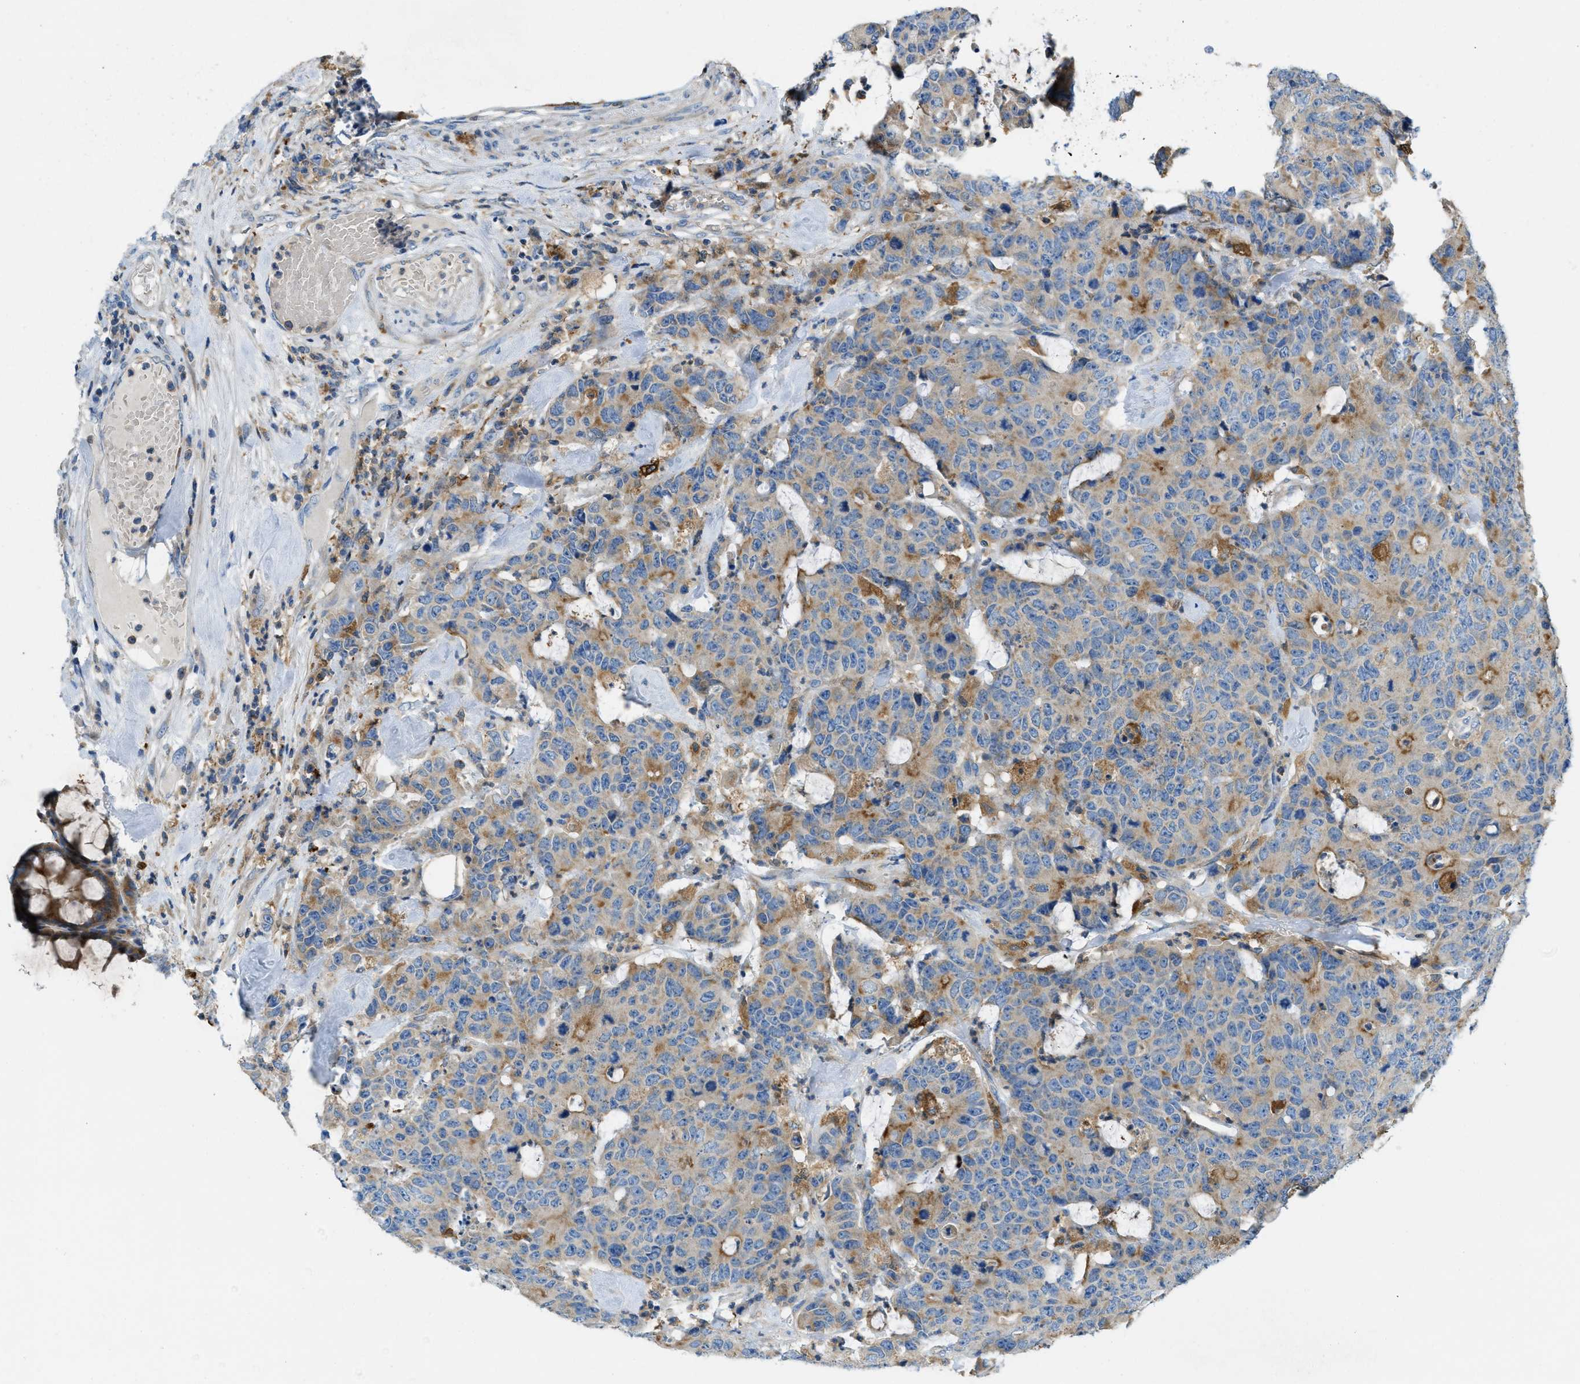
{"staining": {"intensity": "moderate", "quantity": "<25%", "location": "cytoplasmic/membranous"}, "tissue": "colorectal cancer", "cell_type": "Tumor cells", "image_type": "cancer", "snomed": [{"axis": "morphology", "description": "Adenocarcinoma, NOS"}, {"axis": "topography", "description": "Colon"}], "caption": "This histopathology image reveals IHC staining of adenocarcinoma (colorectal), with low moderate cytoplasmic/membranous staining in approximately <25% of tumor cells.", "gene": "RFFL", "patient": {"sex": "female", "age": 86}}